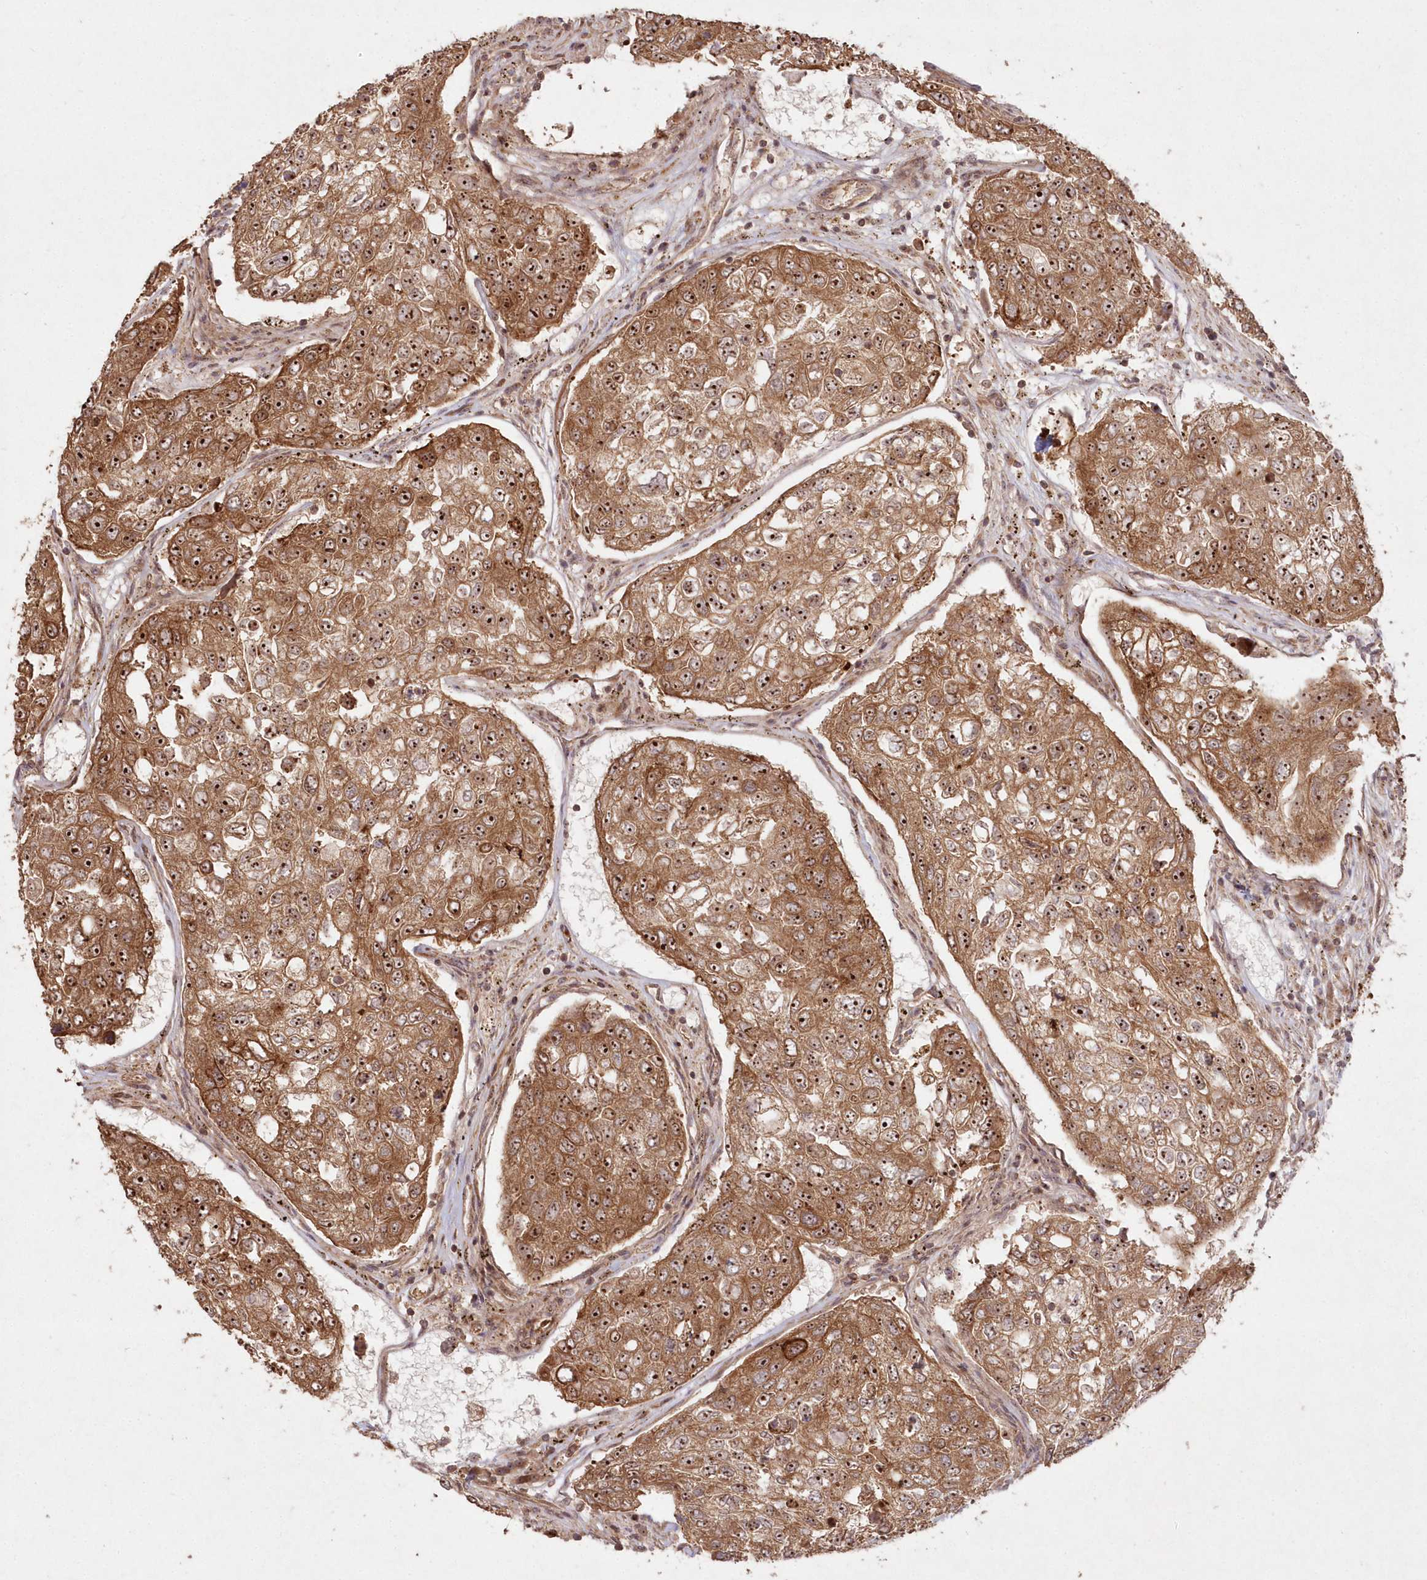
{"staining": {"intensity": "strong", "quantity": ">75%", "location": "cytoplasmic/membranous,nuclear"}, "tissue": "urothelial cancer", "cell_type": "Tumor cells", "image_type": "cancer", "snomed": [{"axis": "morphology", "description": "Urothelial carcinoma, High grade"}, {"axis": "topography", "description": "Lymph node"}, {"axis": "topography", "description": "Urinary bladder"}], "caption": "A brown stain shows strong cytoplasmic/membranous and nuclear staining of a protein in urothelial carcinoma (high-grade) tumor cells.", "gene": "SERINC1", "patient": {"sex": "male", "age": 51}}